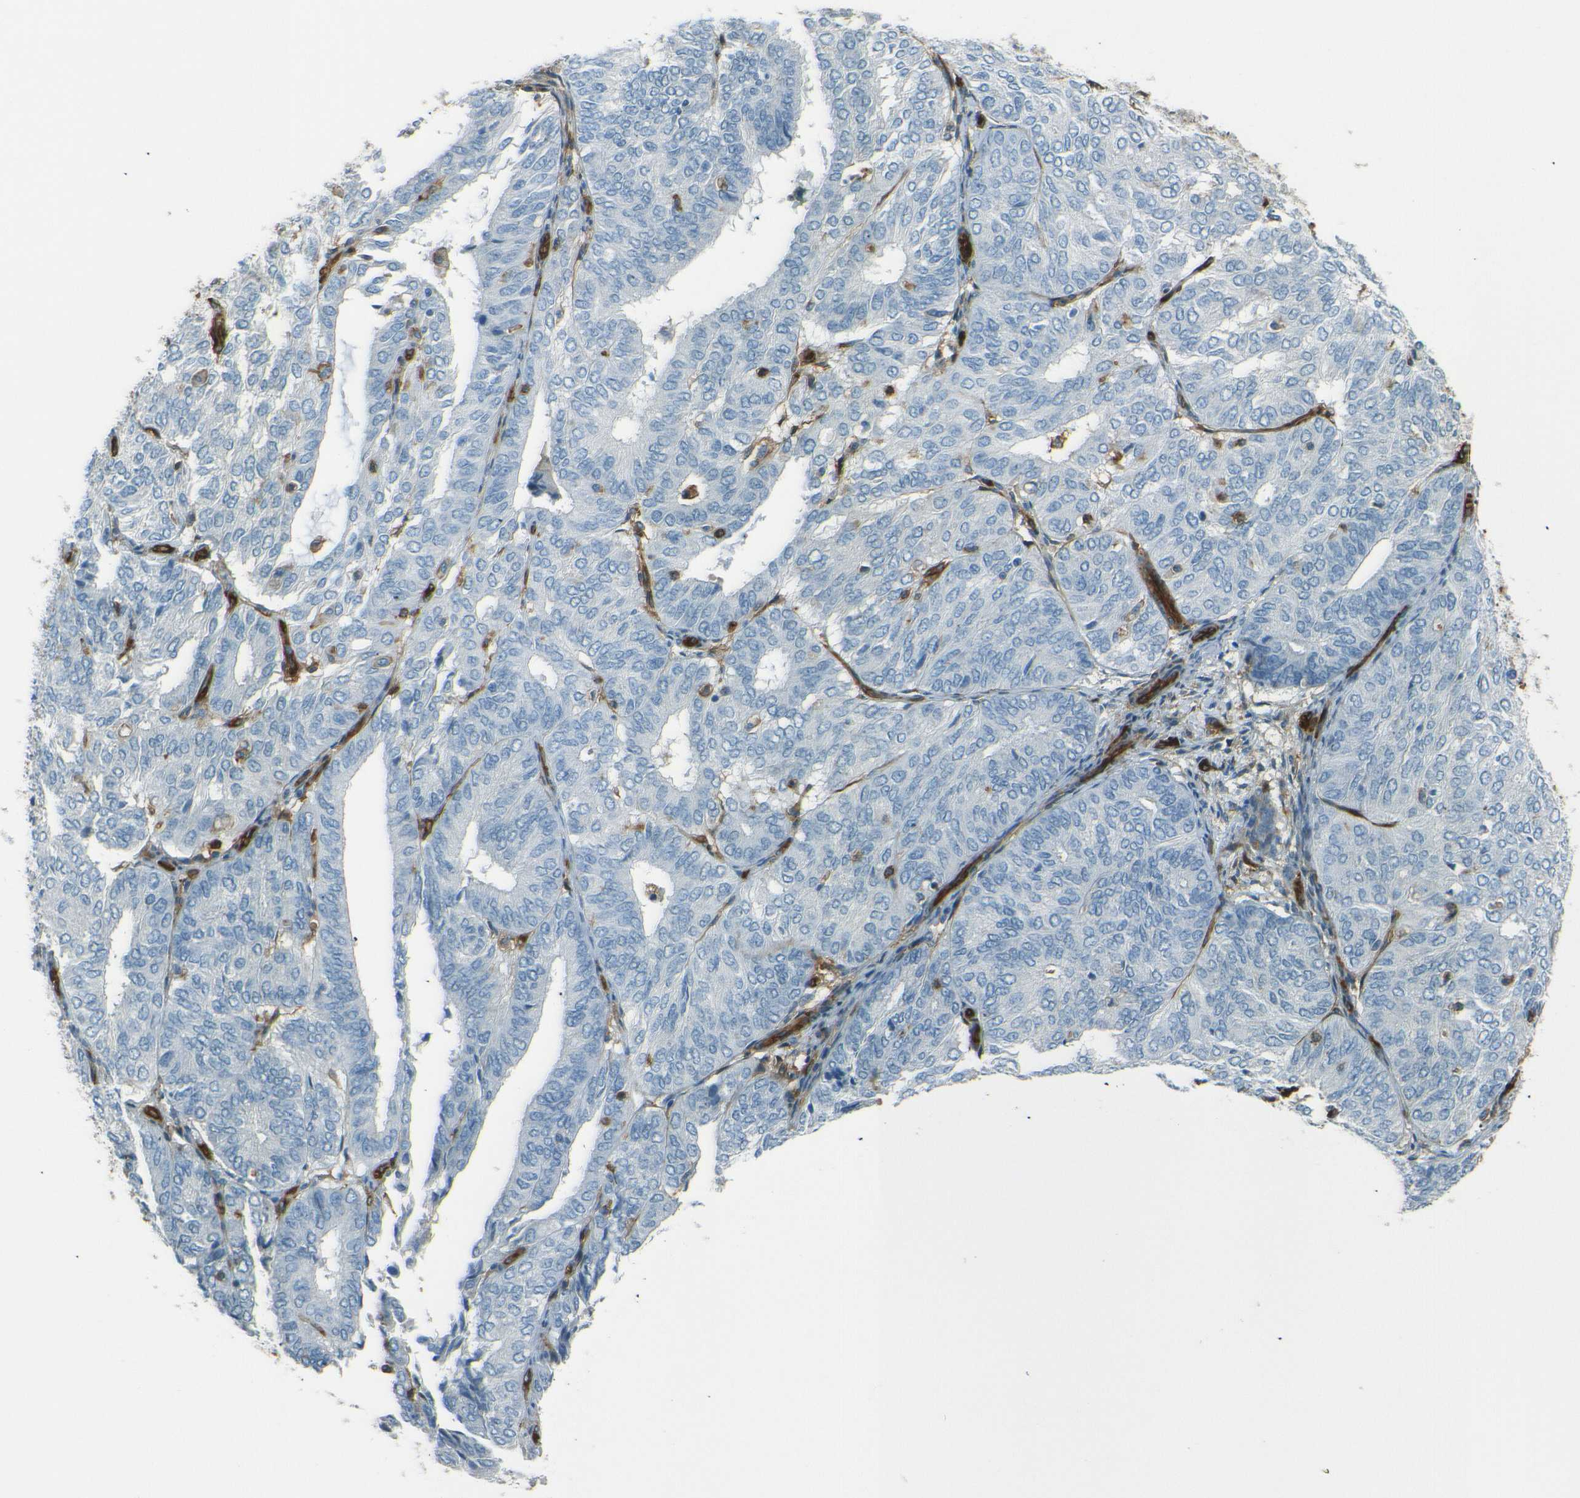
{"staining": {"intensity": "negative", "quantity": "none", "location": "none"}, "tissue": "endometrial cancer", "cell_type": "Tumor cells", "image_type": "cancer", "snomed": [{"axis": "morphology", "description": "Adenocarcinoma, NOS"}, {"axis": "topography", "description": "Uterus"}], "caption": "High magnification brightfield microscopy of endometrial cancer stained with DAB (3,3'-diaminobenzidine) (brown) and counterstained with hematoxylin (blue): tumor cells show no significant expression. (DAB immunohistochemistry with hematoxylin counter stain).", "gene": "ENTPD1", "patient": {"sex": "female", "age": 60}}